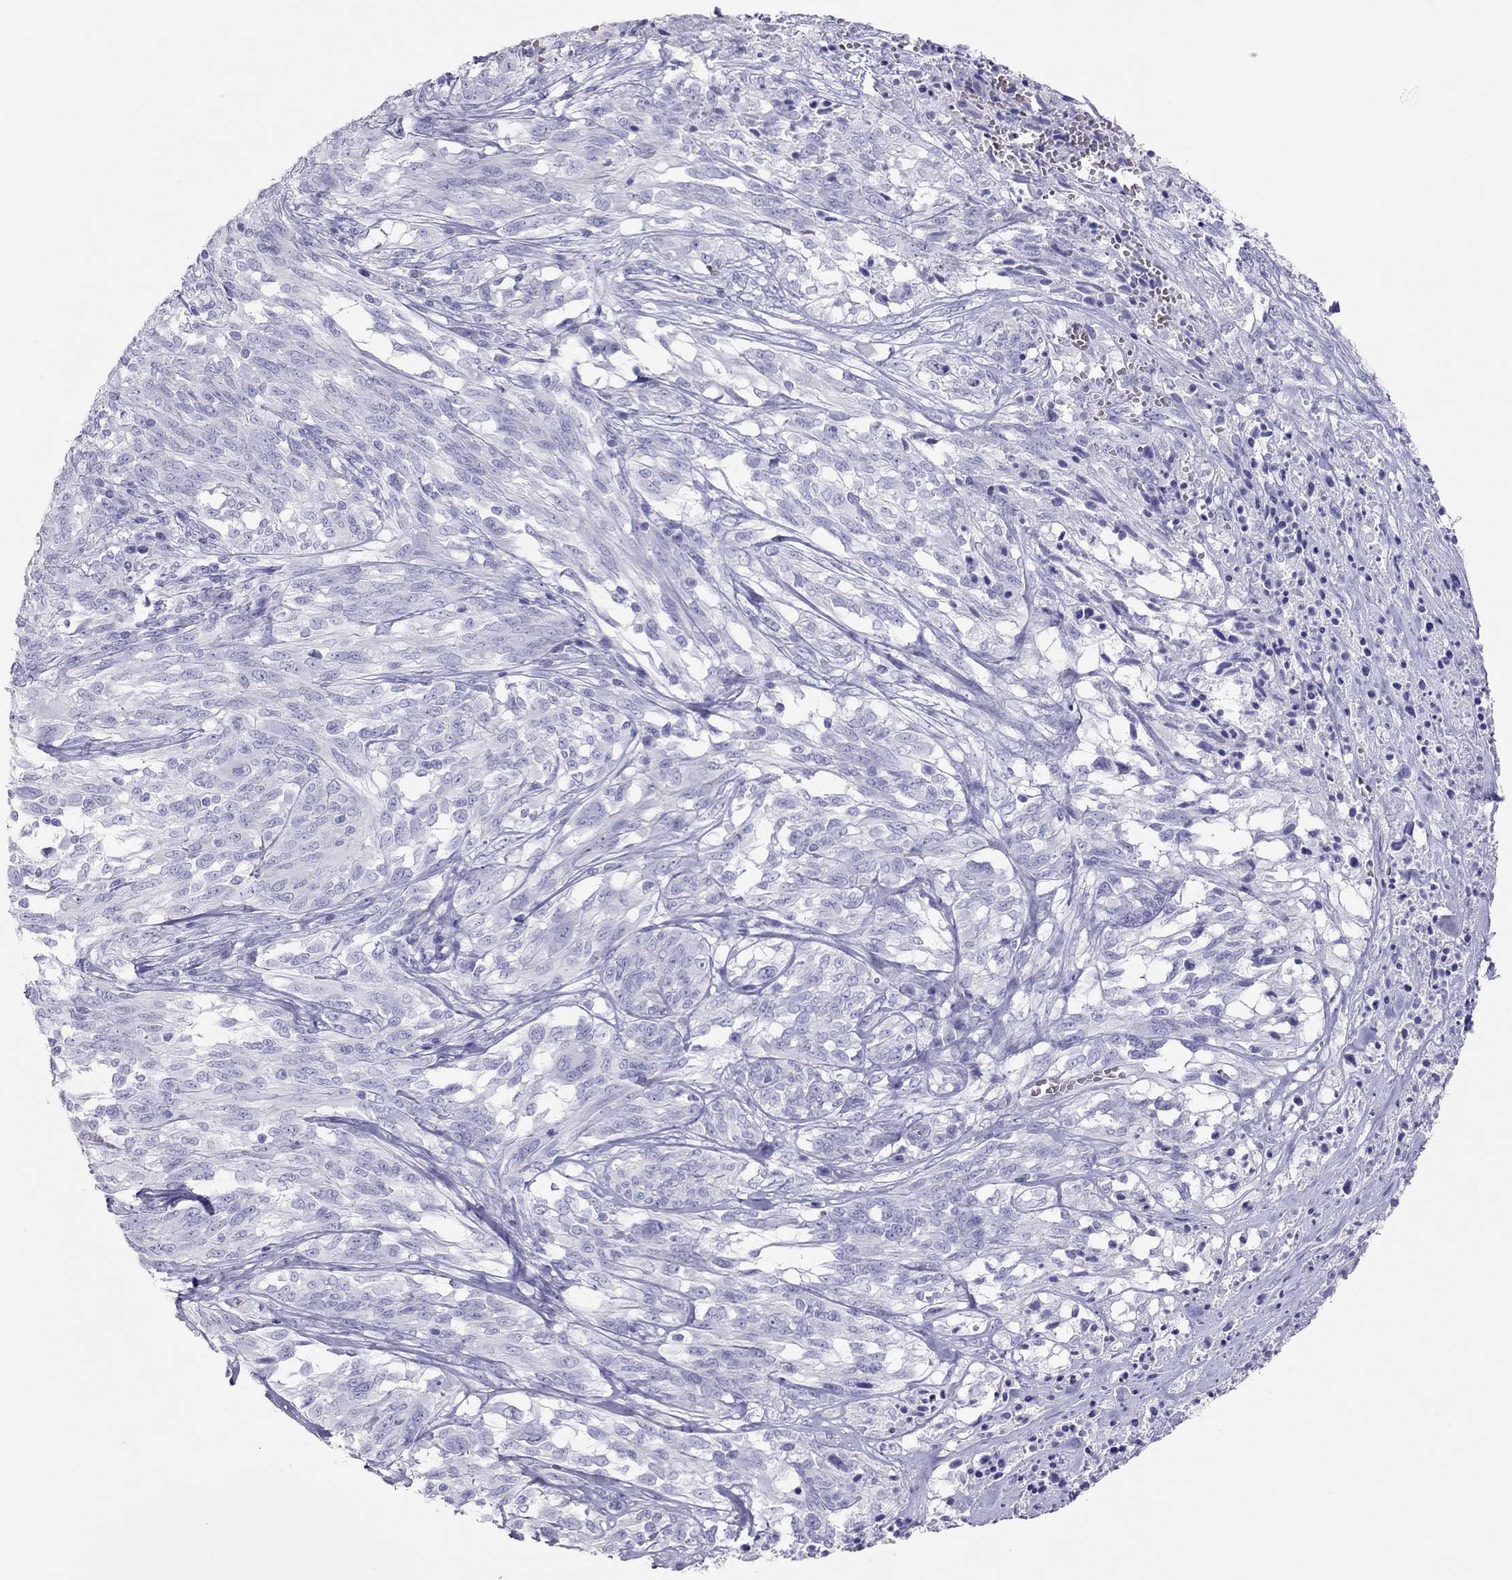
{"staining": {"intensity": "negative", "quantity": "none", "location": "none"}, "tissue": "melanoma", "cell_type": "Tumor cells", "image_type": "cancer", "snomed": [{"axis": "morphology", "description": "Malignant melanoma, NOS"}, {"axis": "topography", "description": "Skin"}], "caption": "Tumor cells are negative for brown protein staining in melanoma.", "gene": "TSHB", "patient": {"sex": "female", "age": 91}}